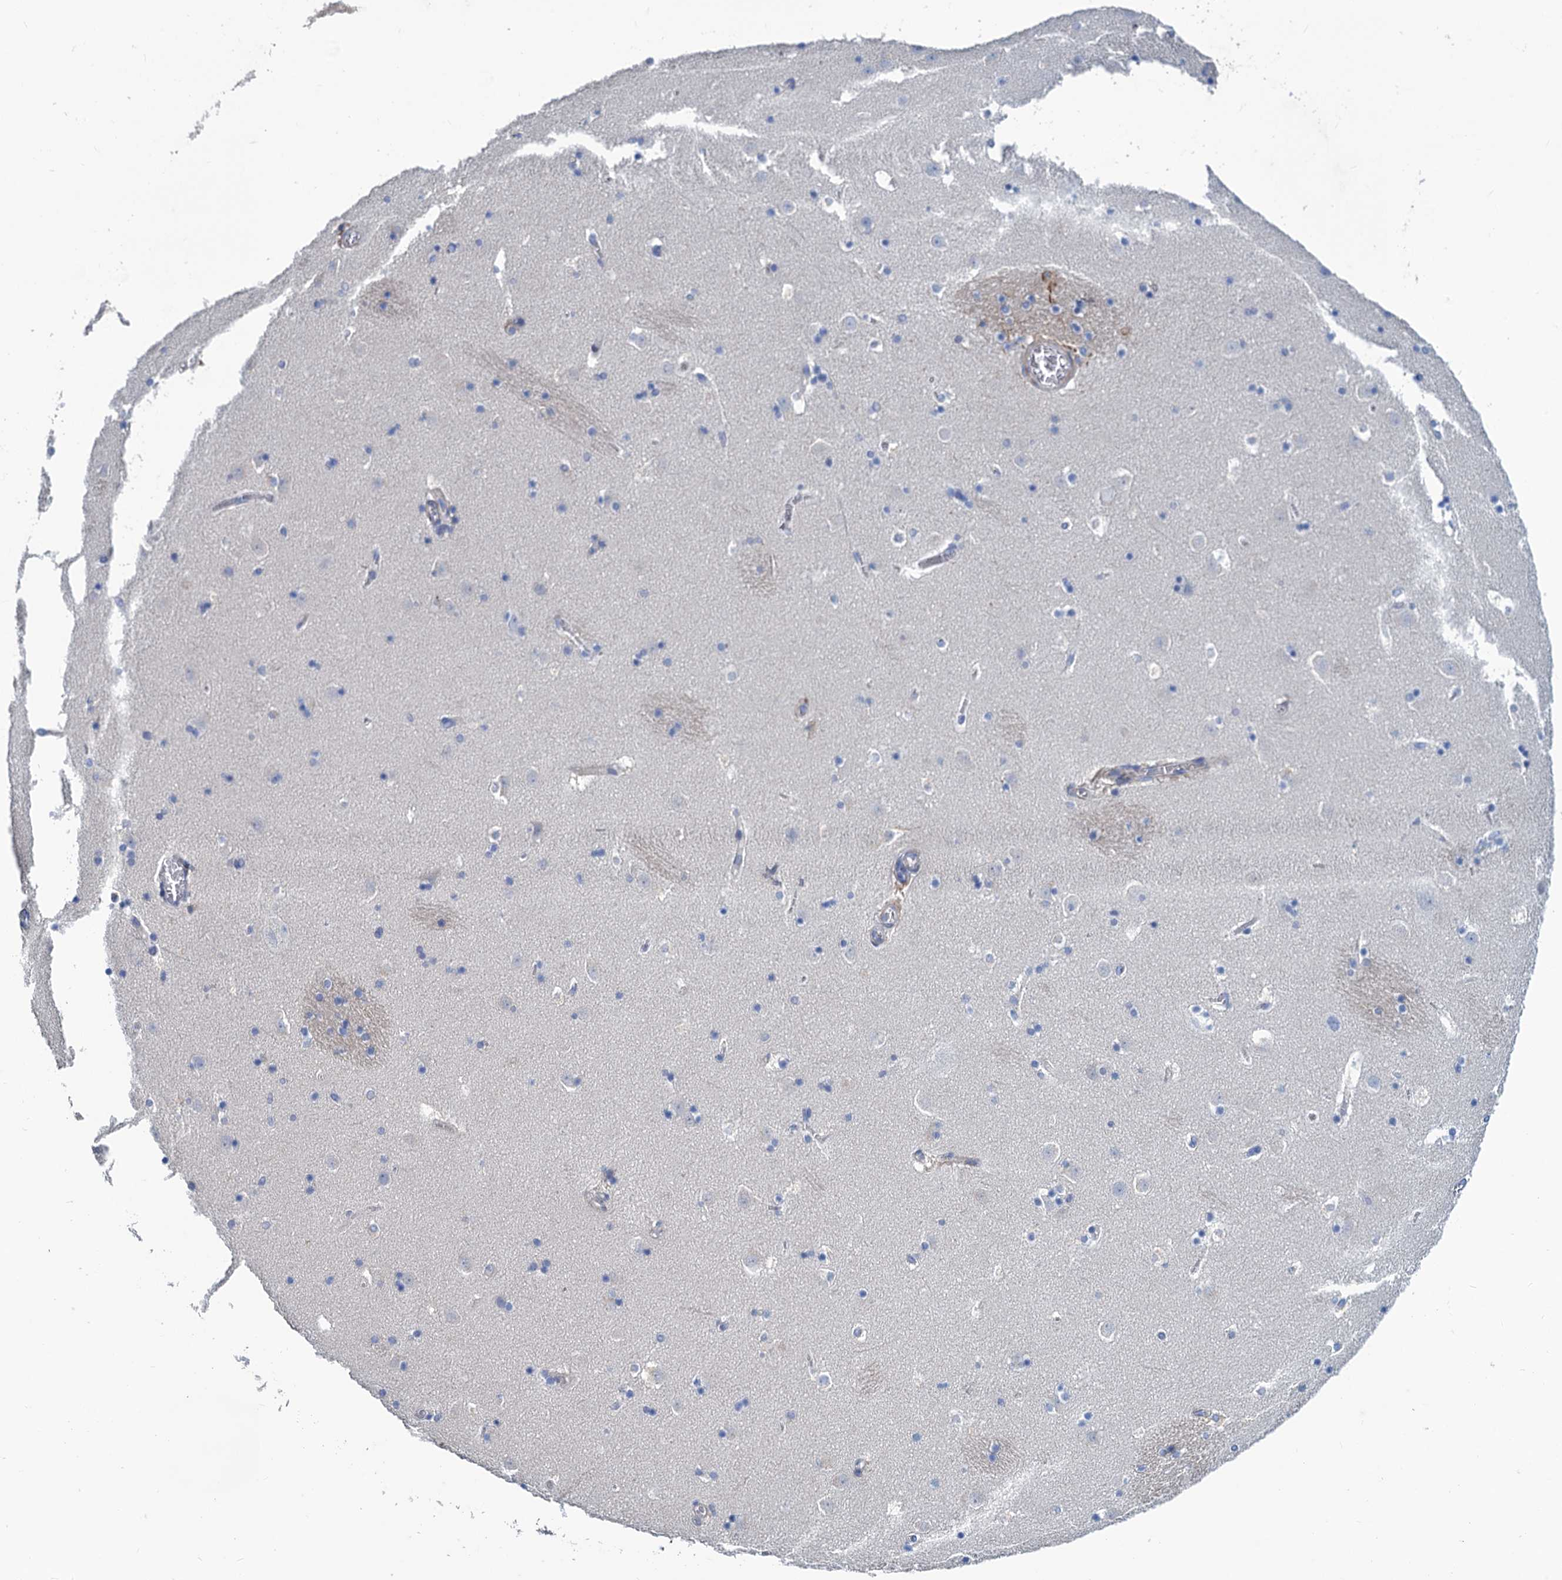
{"staining": {"intensity": "negative", "quantity": "none", "location": "none"}, "tissue": "caudate", "cell_type": "Glial cells", "image_type": "normal", "snomed": [{"axis": "morphology", "description": "Normal tissue, NOS"}, {"axis": "topography", "description": "Lateral ventricle wall"}], "caption": "This is a micrograph of immunohistochemistry staining of unremarkable caudate, which shows no expression in glial cells.", "gene": "SMCO3", "patient": {"sex": "male", "age": 45}}